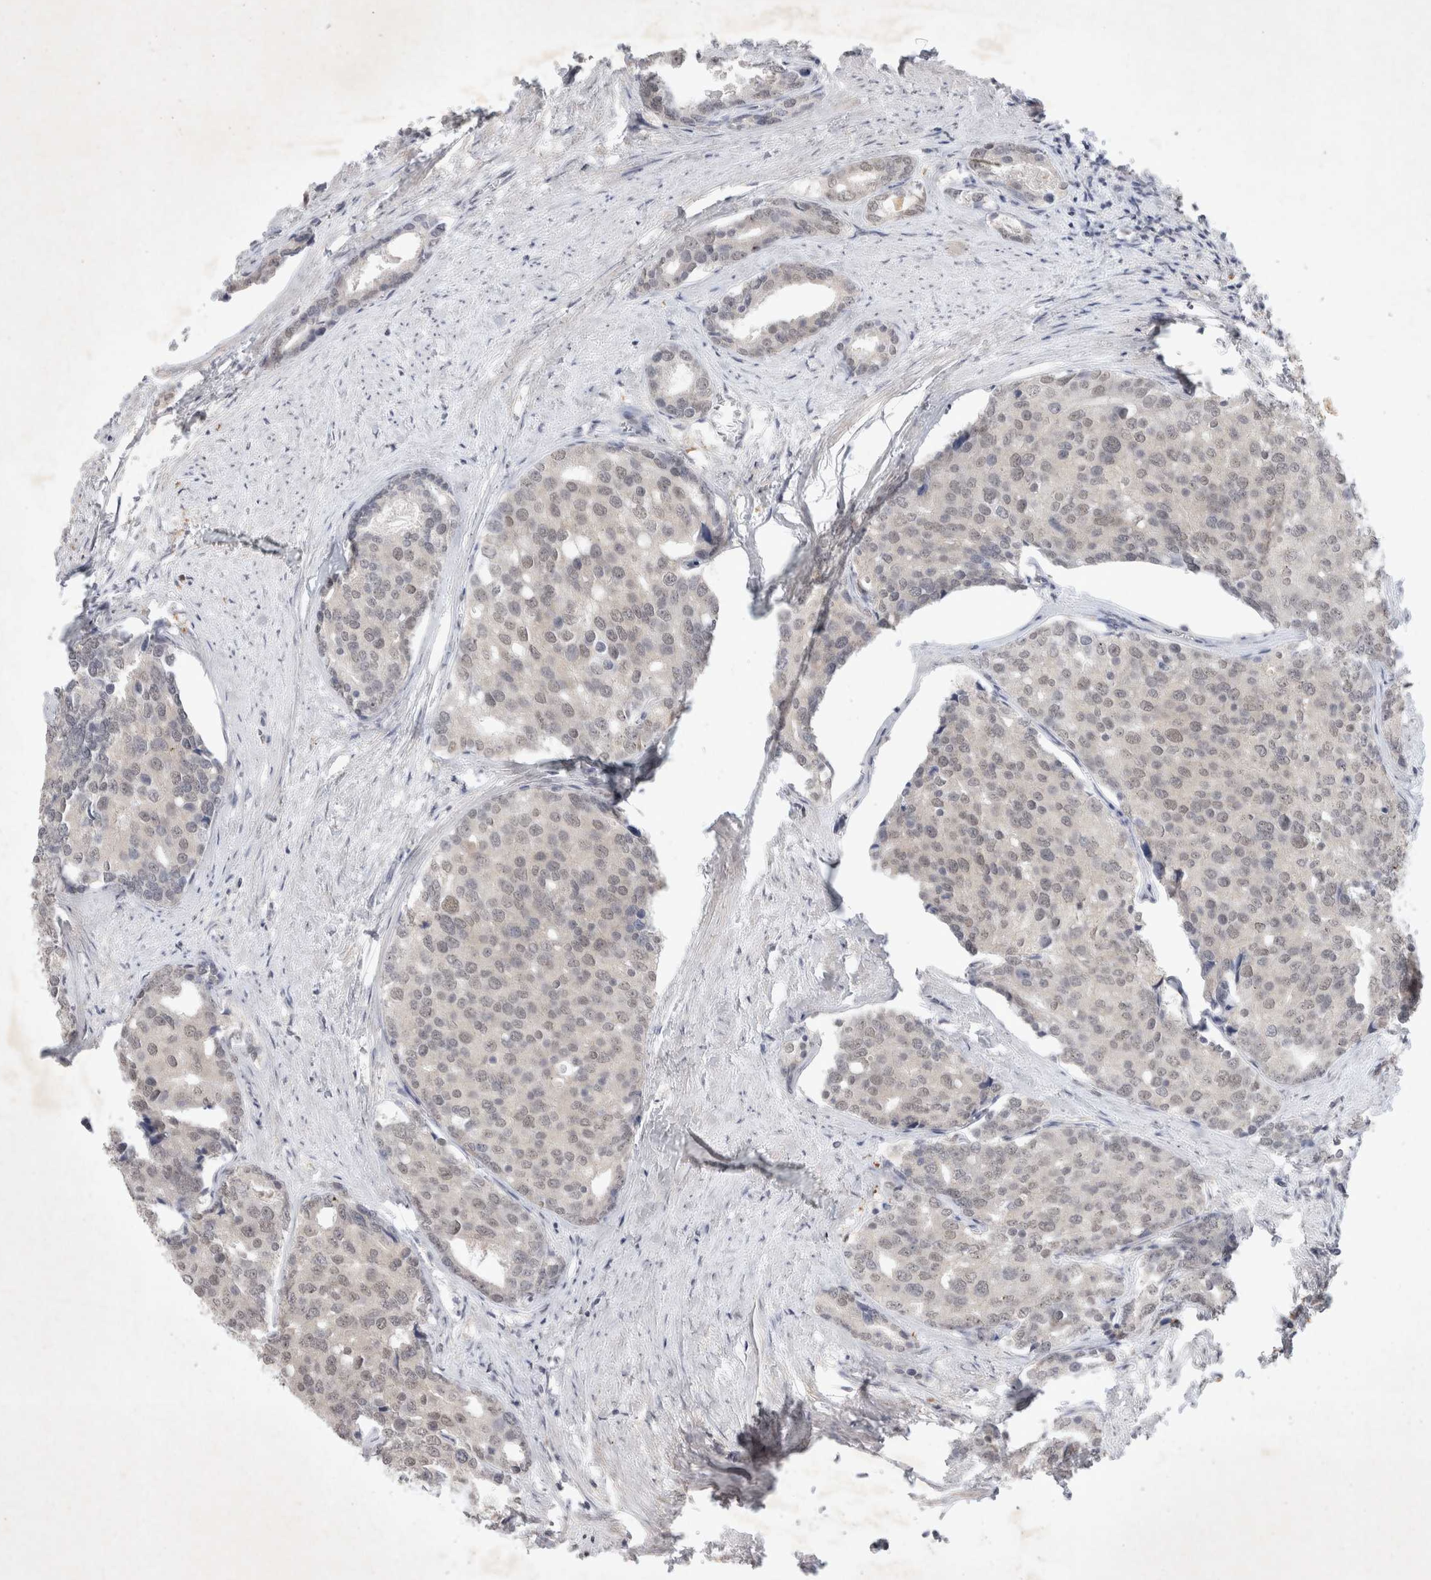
{"staining": {"intensity": "weak", "quantity": "<25%", "location": "nuclear"}, "tissue": "prostate cancer", "cell_type": "Tumor cells", "image_type": "cancer", "snomed": [{"axis": "morphology", "description": "Adenocarcinoma, High grade"}, {"axis": "topography", "description": "Prostate"}], "caption": "Tumor cells are negative for brown protein staining in prostate cancer.", "gene": "FBXO42", "patient": {"sex": "male", "age": 50}}